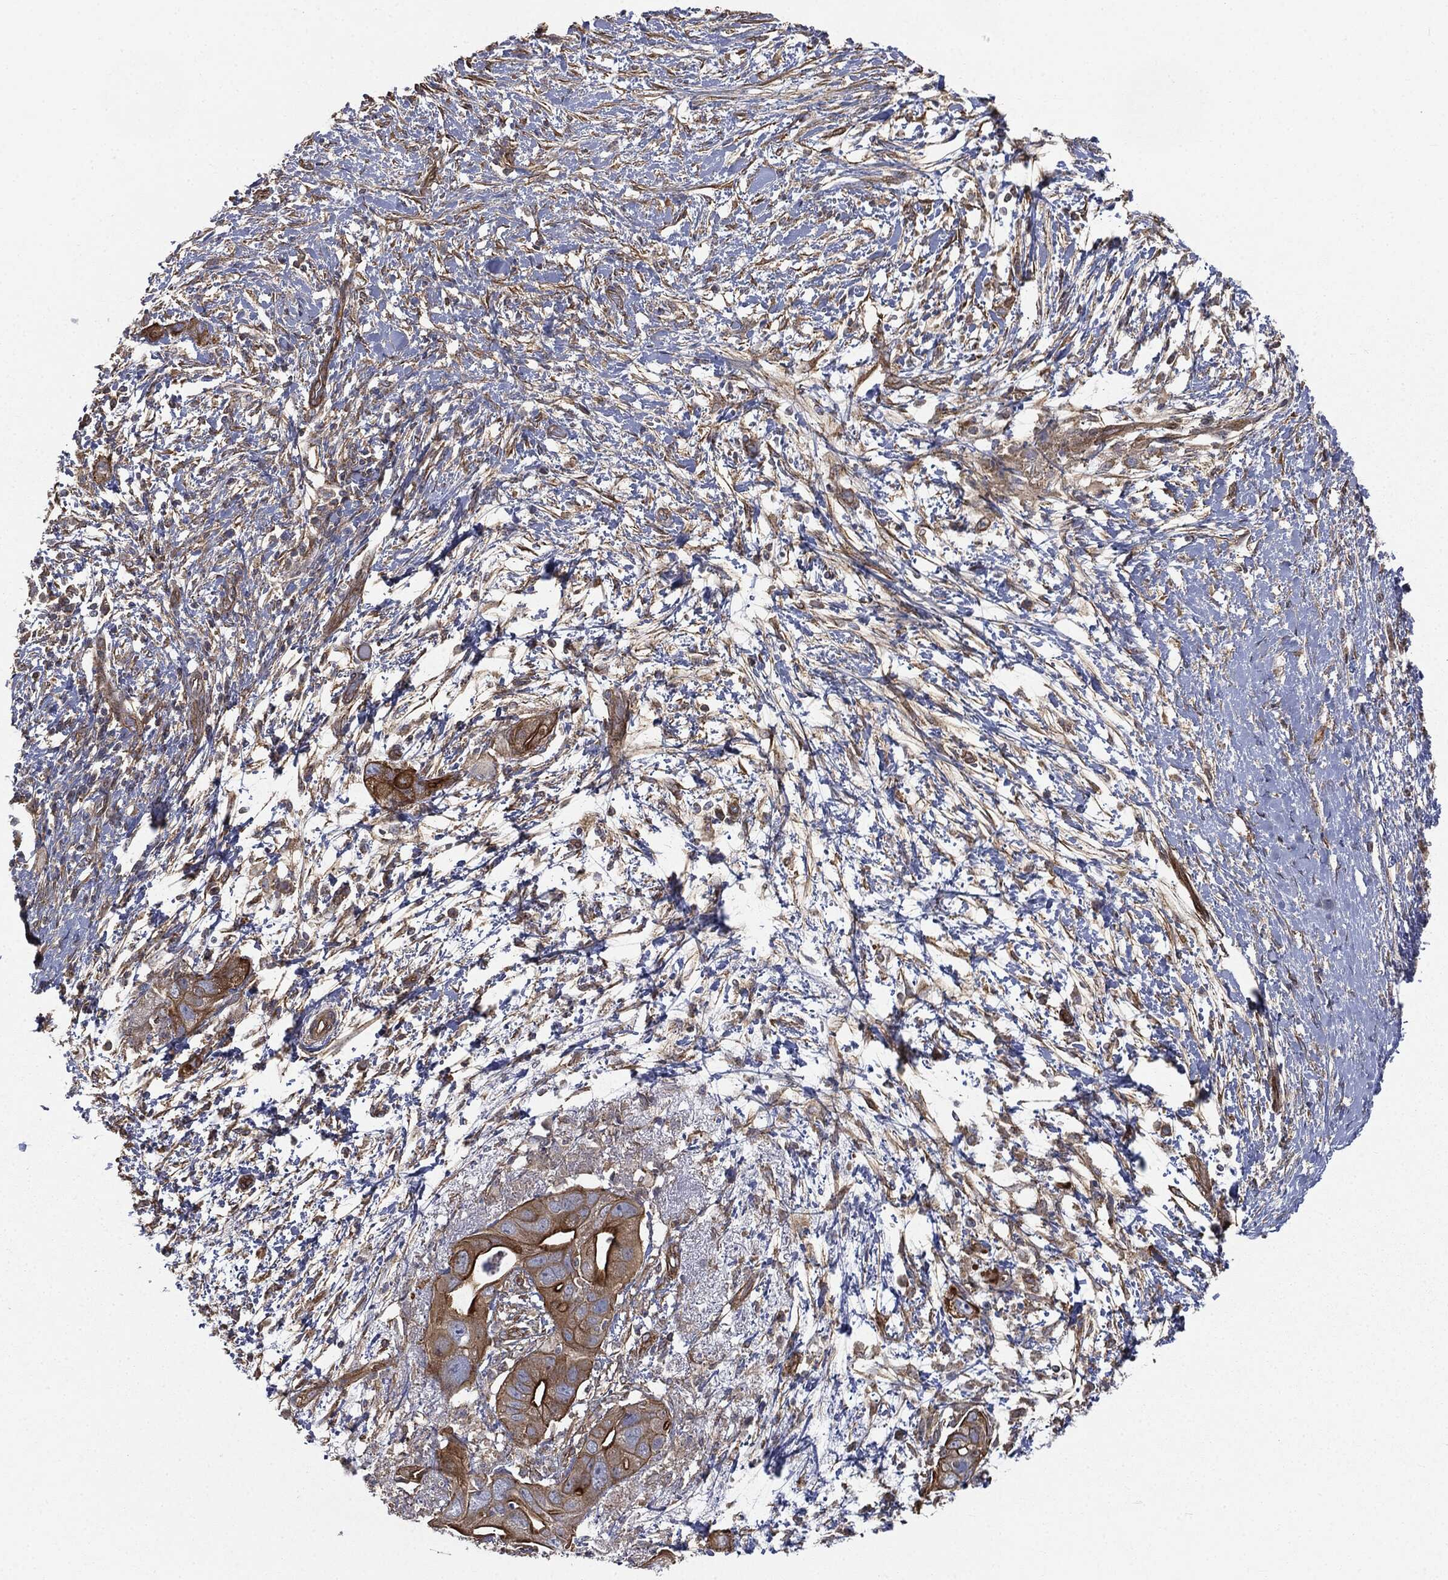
{"staining": {"intensity": "strong", "quantity": ">75%", "location": "cytoplasmic/membranous"}, "tissue": "pancreatic cancer", "cell_type": "Tumor cells", "image_type": "cancer", "snomed": [{"axis": "morphology", "description": "Adenocarcinoma, NOS"}, {"axis": "topography", "description": "Pancreas"}], "caption": "The histopathology image reveals staining of adenocarcinoma (pancreatic), revealing strong cytoplasmic/membranous protein staining (brown color) within tumor cells.", "gene": "EPS15L1", "patient": {"sex": "female", "age": 72}}